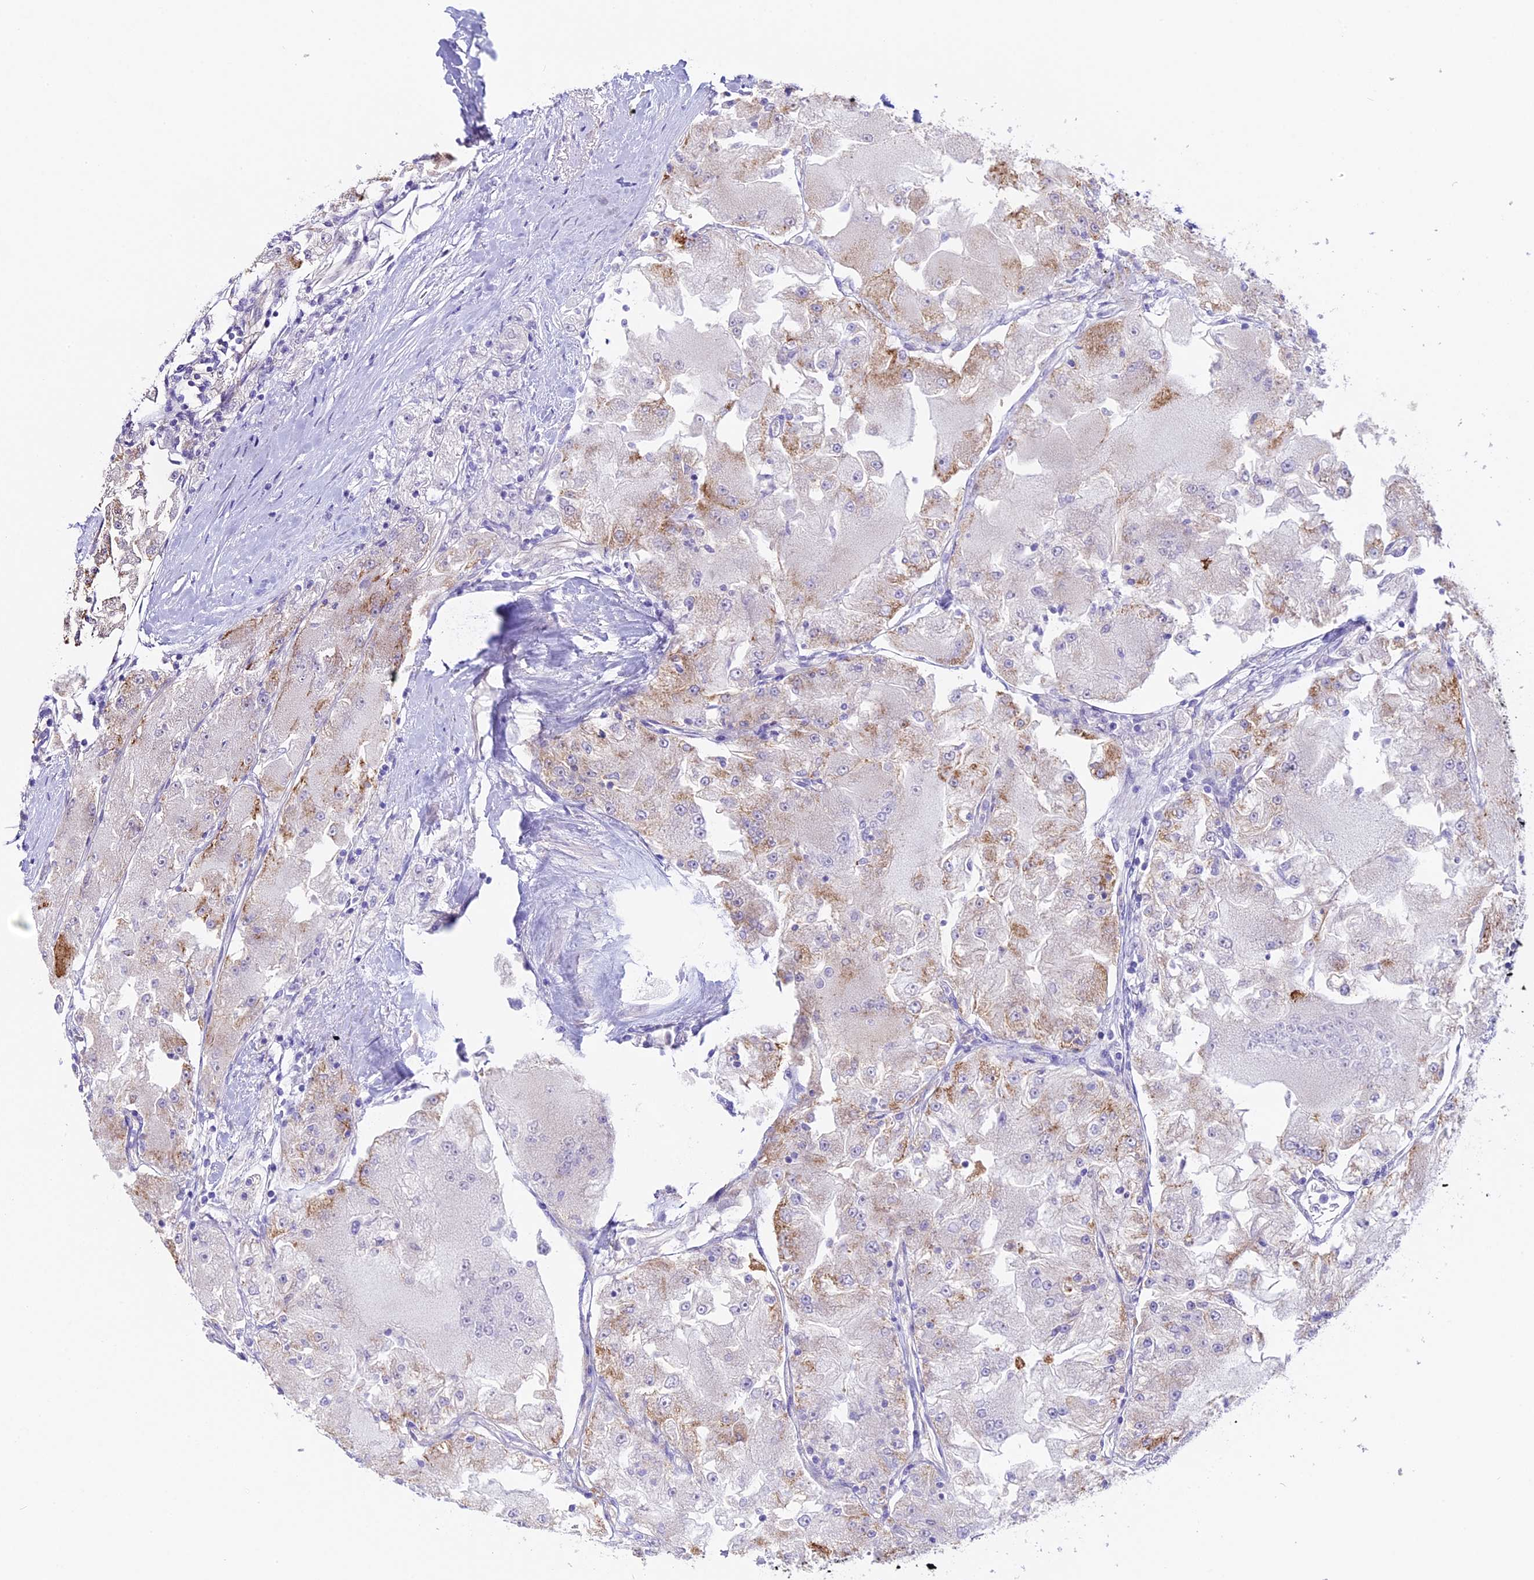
{"staining": {"intensity": "moderate", "quantity": "<25%", "location": "cytoplasmic/membranous"}, "tissue": "renal cancer", "cell_type": "Tumor cells", "image_type": "cancer", "snomed": [{"axis": "morphology", "description": "Adenocarcinoma, NOS"}, {"axis": "topography", "description": "Kidney"}], "caption": "DAB (3,3'-diaminobenzidine) immunohistochemical staining of renal cancer shows moderate cytoplasmic/membranous protein positivity in about <25% of tumor cells. The staining was performed using DAB, with brown indicating positive protein expression. Nuclei are stained blue with hematoxylin.", "gene": "NOD2", "patient": {"sex": "female", "age": 72}}